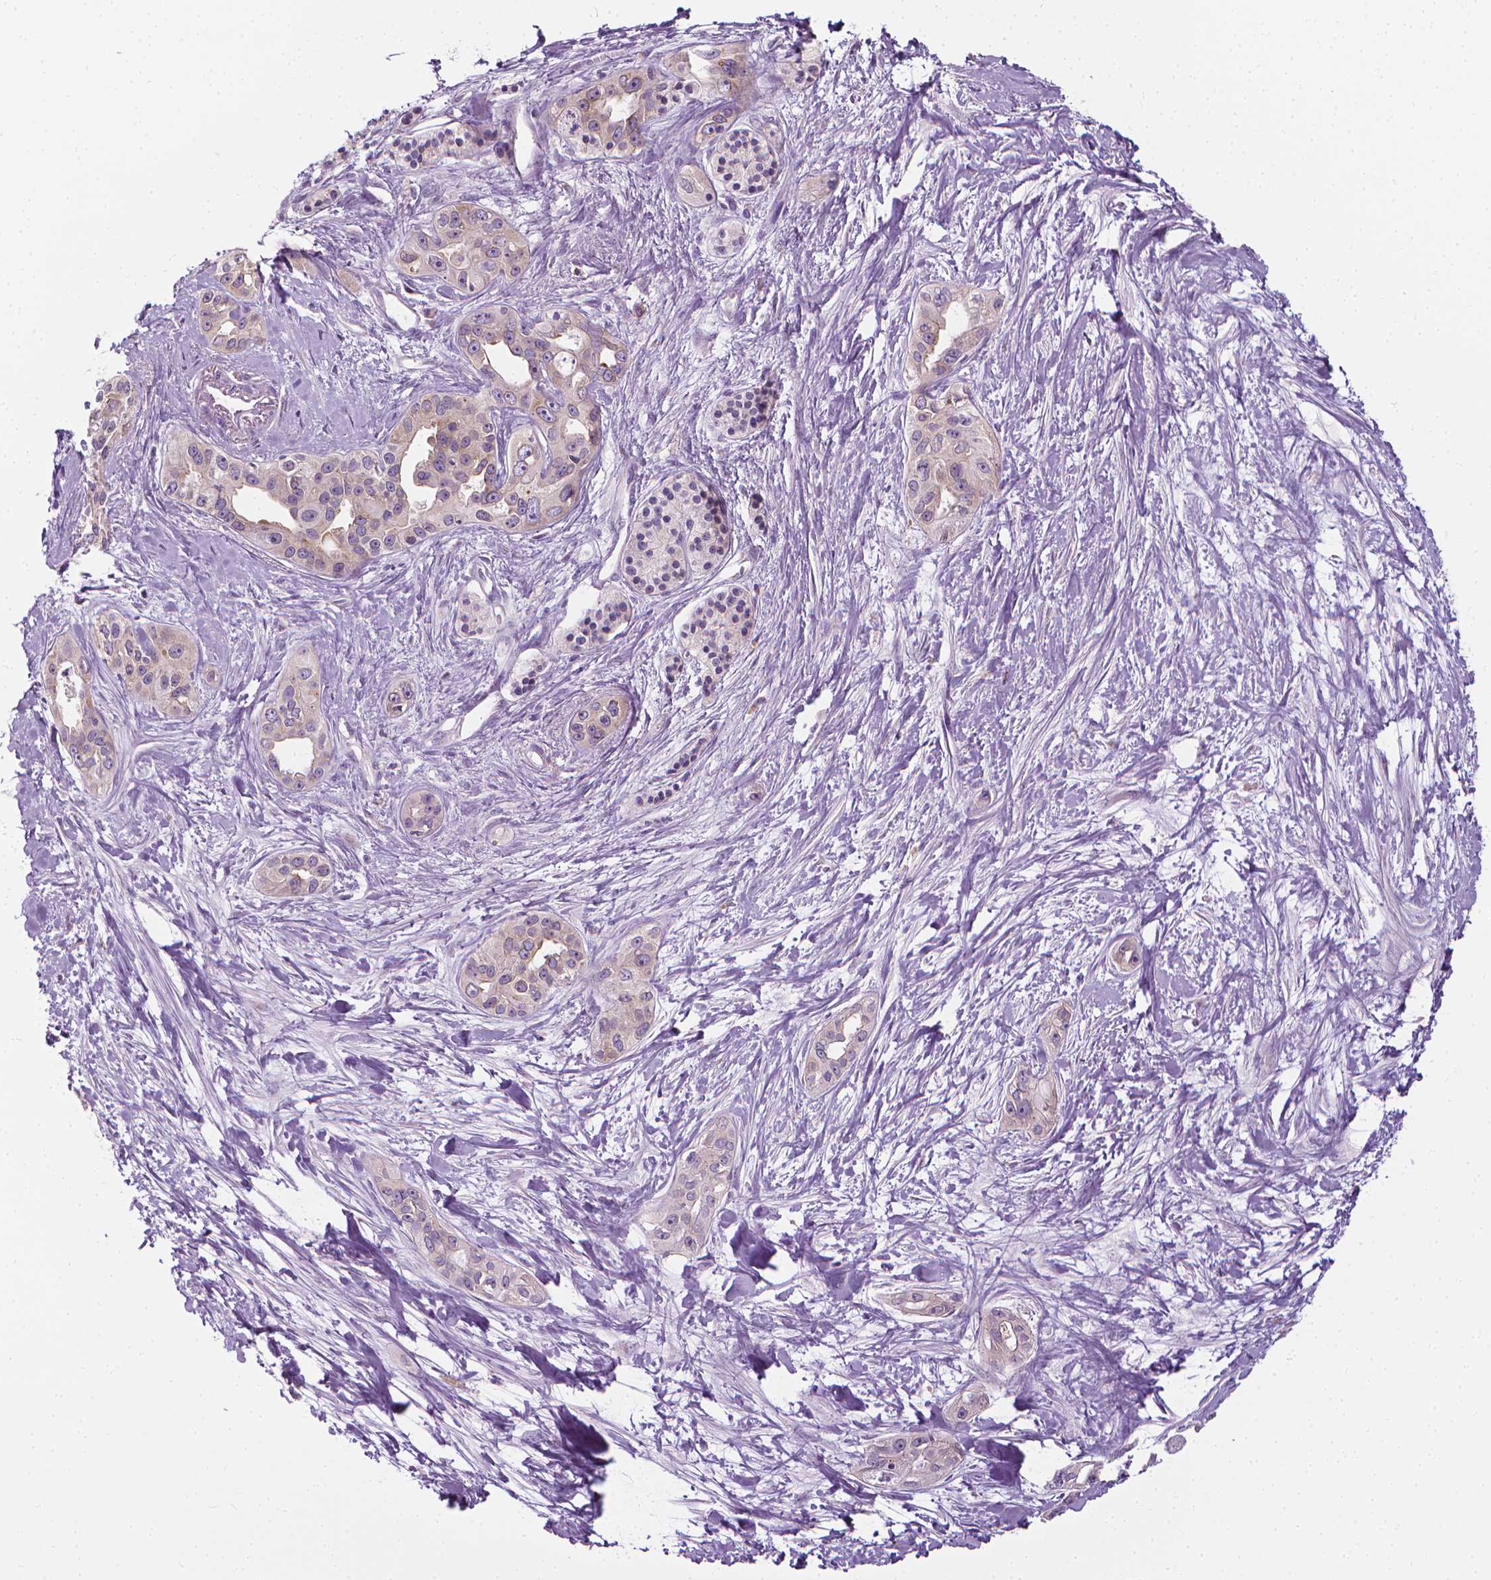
{"staining": {"intensity": "negative", "quantity": "none", "location": "none"}, "tissue": "pancreatic cancer", "cell_type": "Tumor cells", "image_type": "cancer", "snomed": [{"axis": "morphology", "description": "Adenocarcinoma, NOS"}, {"axis": "topography", "description": "Pancreas"}], "caption": "Image shows no protein staining in tumor cells of adenocarcinoma (pancreatic) tissue. (Immunohistochemistry, brightfield microscopy, high magnification).", "gene": "MCOLN3", "patient": {"sex": "female", "age": 50}}